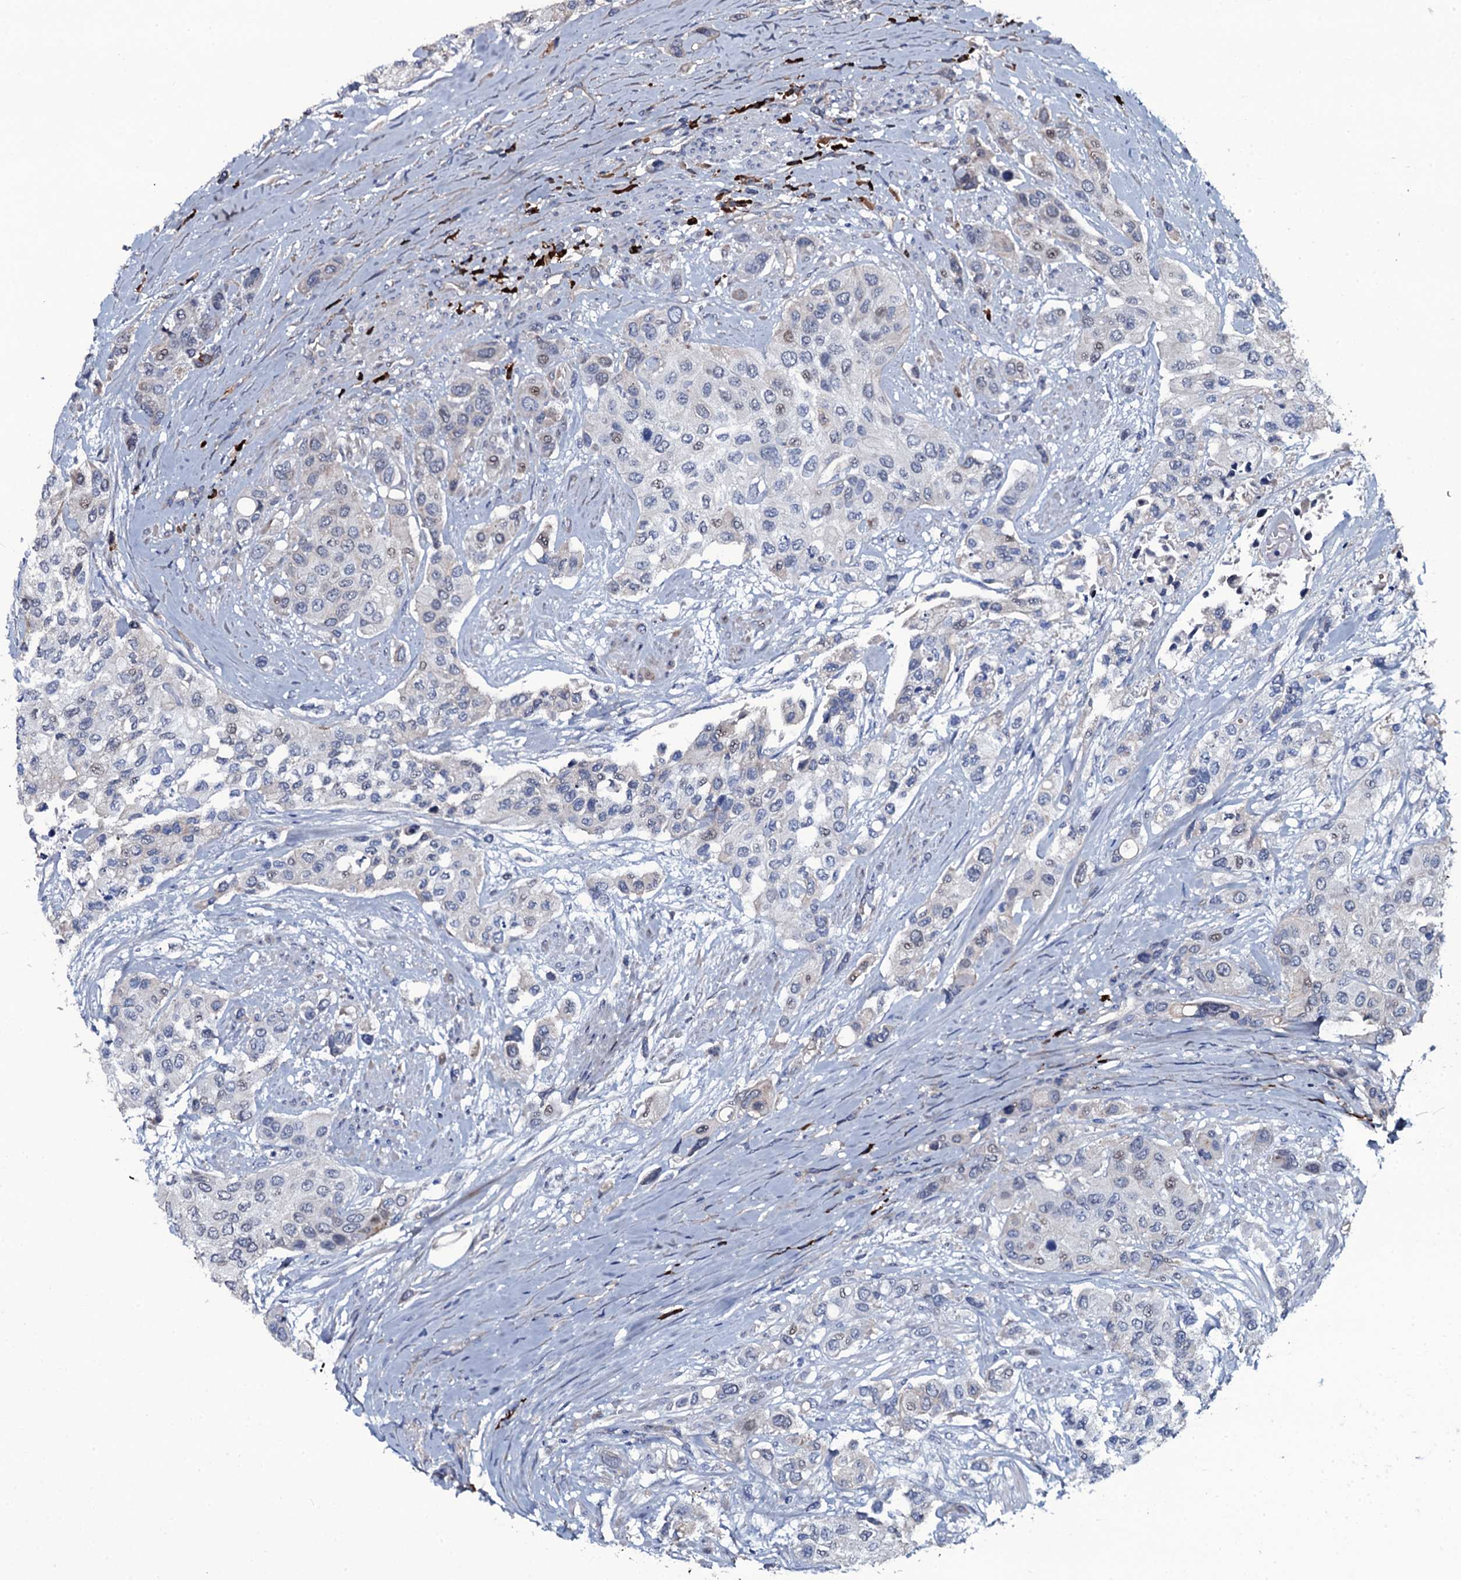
{"staining": {"intensity": "weak", "quantity": "<25%", "location": "cytoplasmic/membranous,nuclear"}, "tissue": "urothelial cancer", "cell_type": "Tumor cells", "image_type": "cancer", "snomed": [{"axis": "morphology", "description": "Normal tissue, NOS"}, {"axis": "morphology", "description": "Urothelial carcinoma, High grade"}, {"axis": "topography", "description": "Vascular tissue"}, {"axis": "topography", "description": "Urinary bladder"}], "caption": "The image reveals no significant positivity in tumor cells of urothelial cancer.", "gene": "LYG2", "patient": {"sex": "female", "age": 56}}